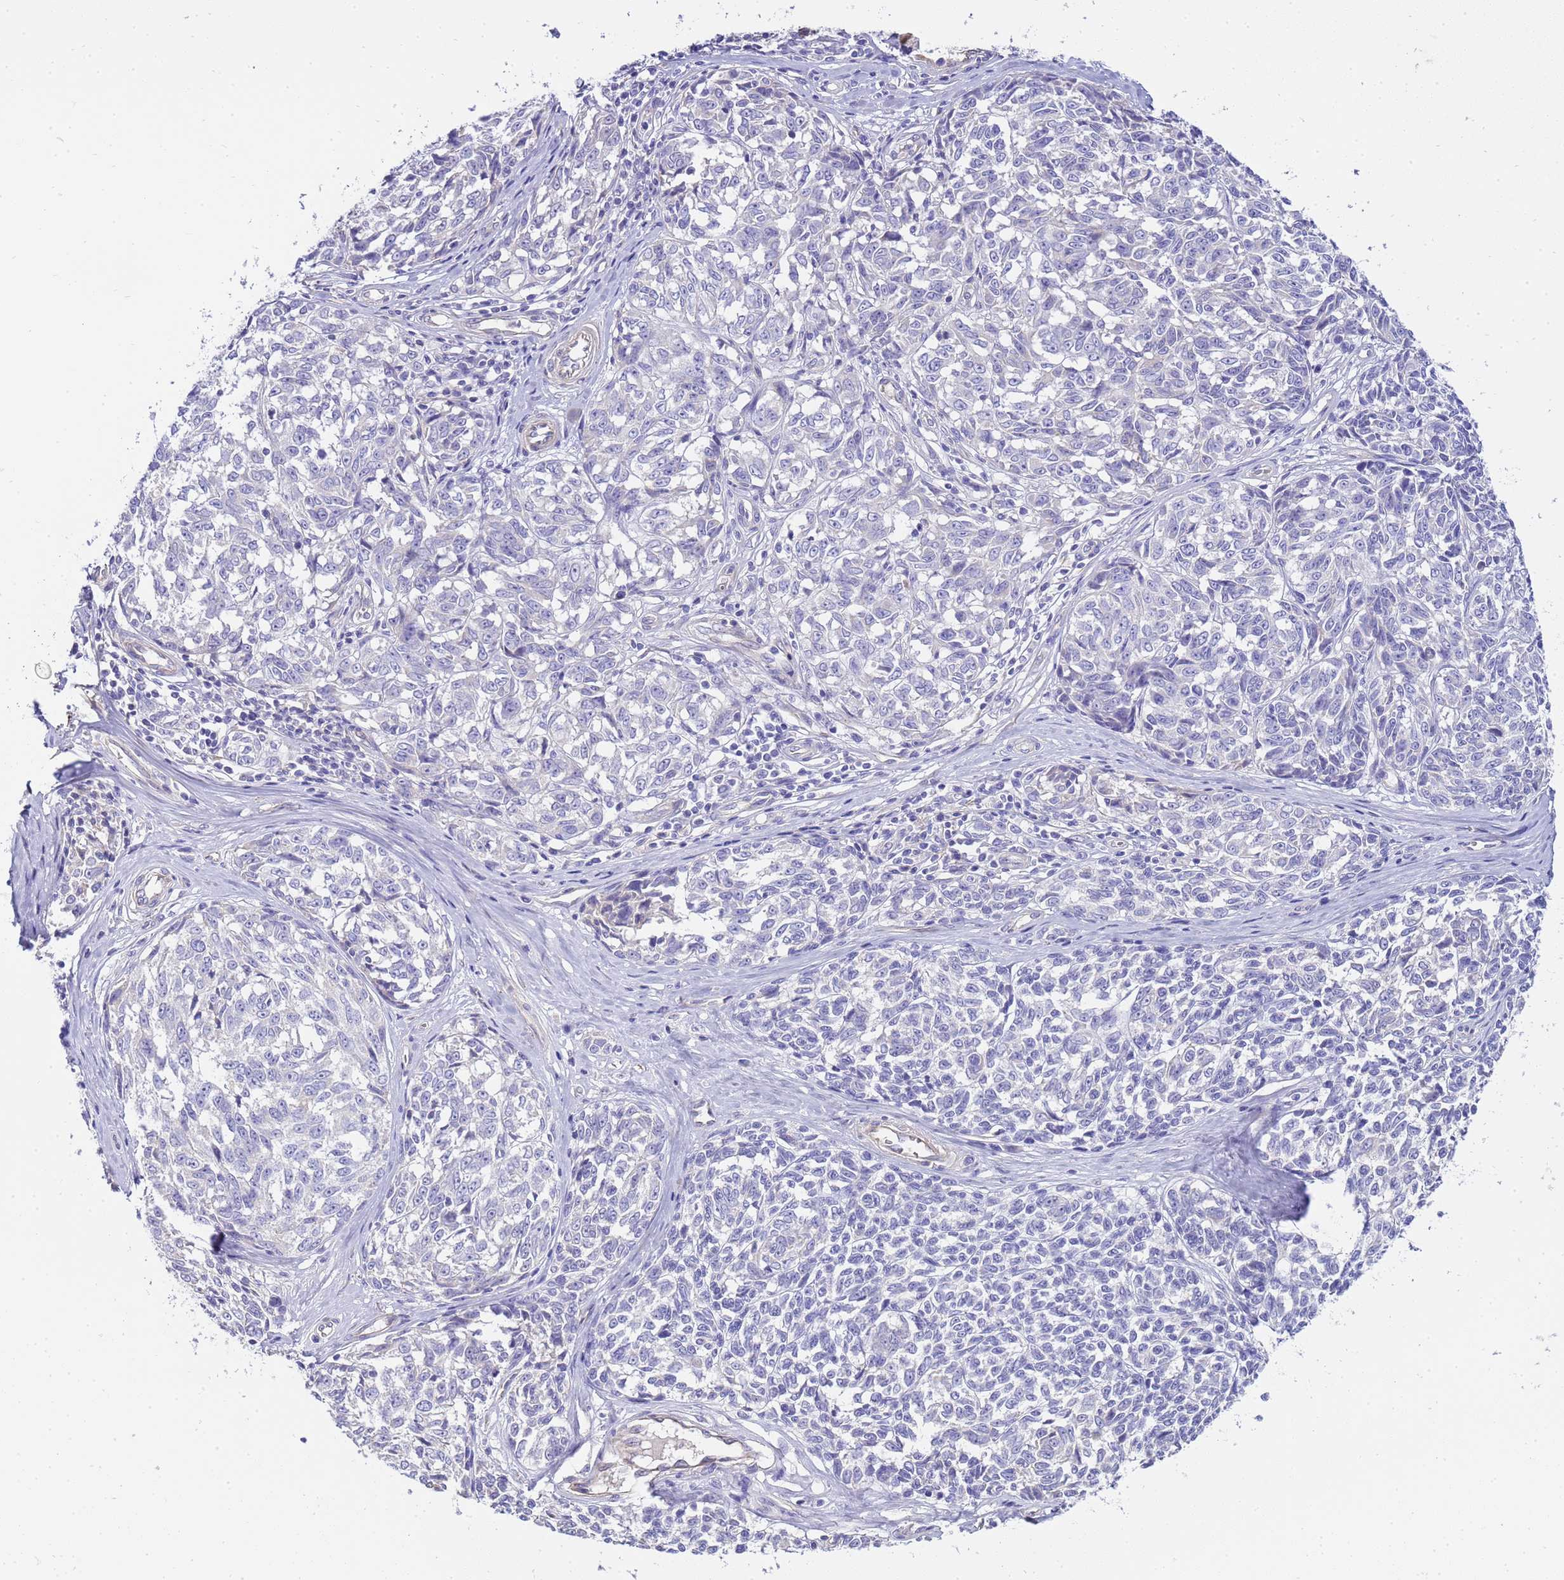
{"staining": {"intensity": "negative", "quantity": "none", "location": "none"}, "tissue": "melanoma", "cell_type": "Tumor cells", "image_type": "cancer", "snomed": [{"axis": "morphology", "description": "Normal tissue, NOS"}, {"axis": "morphology", "description": "Malignant melanoma, NOS"}, {"axis": "topography", "description": "Skin"}], "caption": "IHC photomicrograph of neoplastic tissue: melanoma stained with DAB (3,3'-diaminobenzidine) shows no significant protein staining in tumor cells. (Stains: DAB (3,3'-diaminobenzidine) immunohistochemistry (IHC) with hematoxylin counter stain, Microscopy: brightfield microscopy at high magnification).", "gene": "RIPPLY2", "patient": {"sex": "female", "age": 64}}